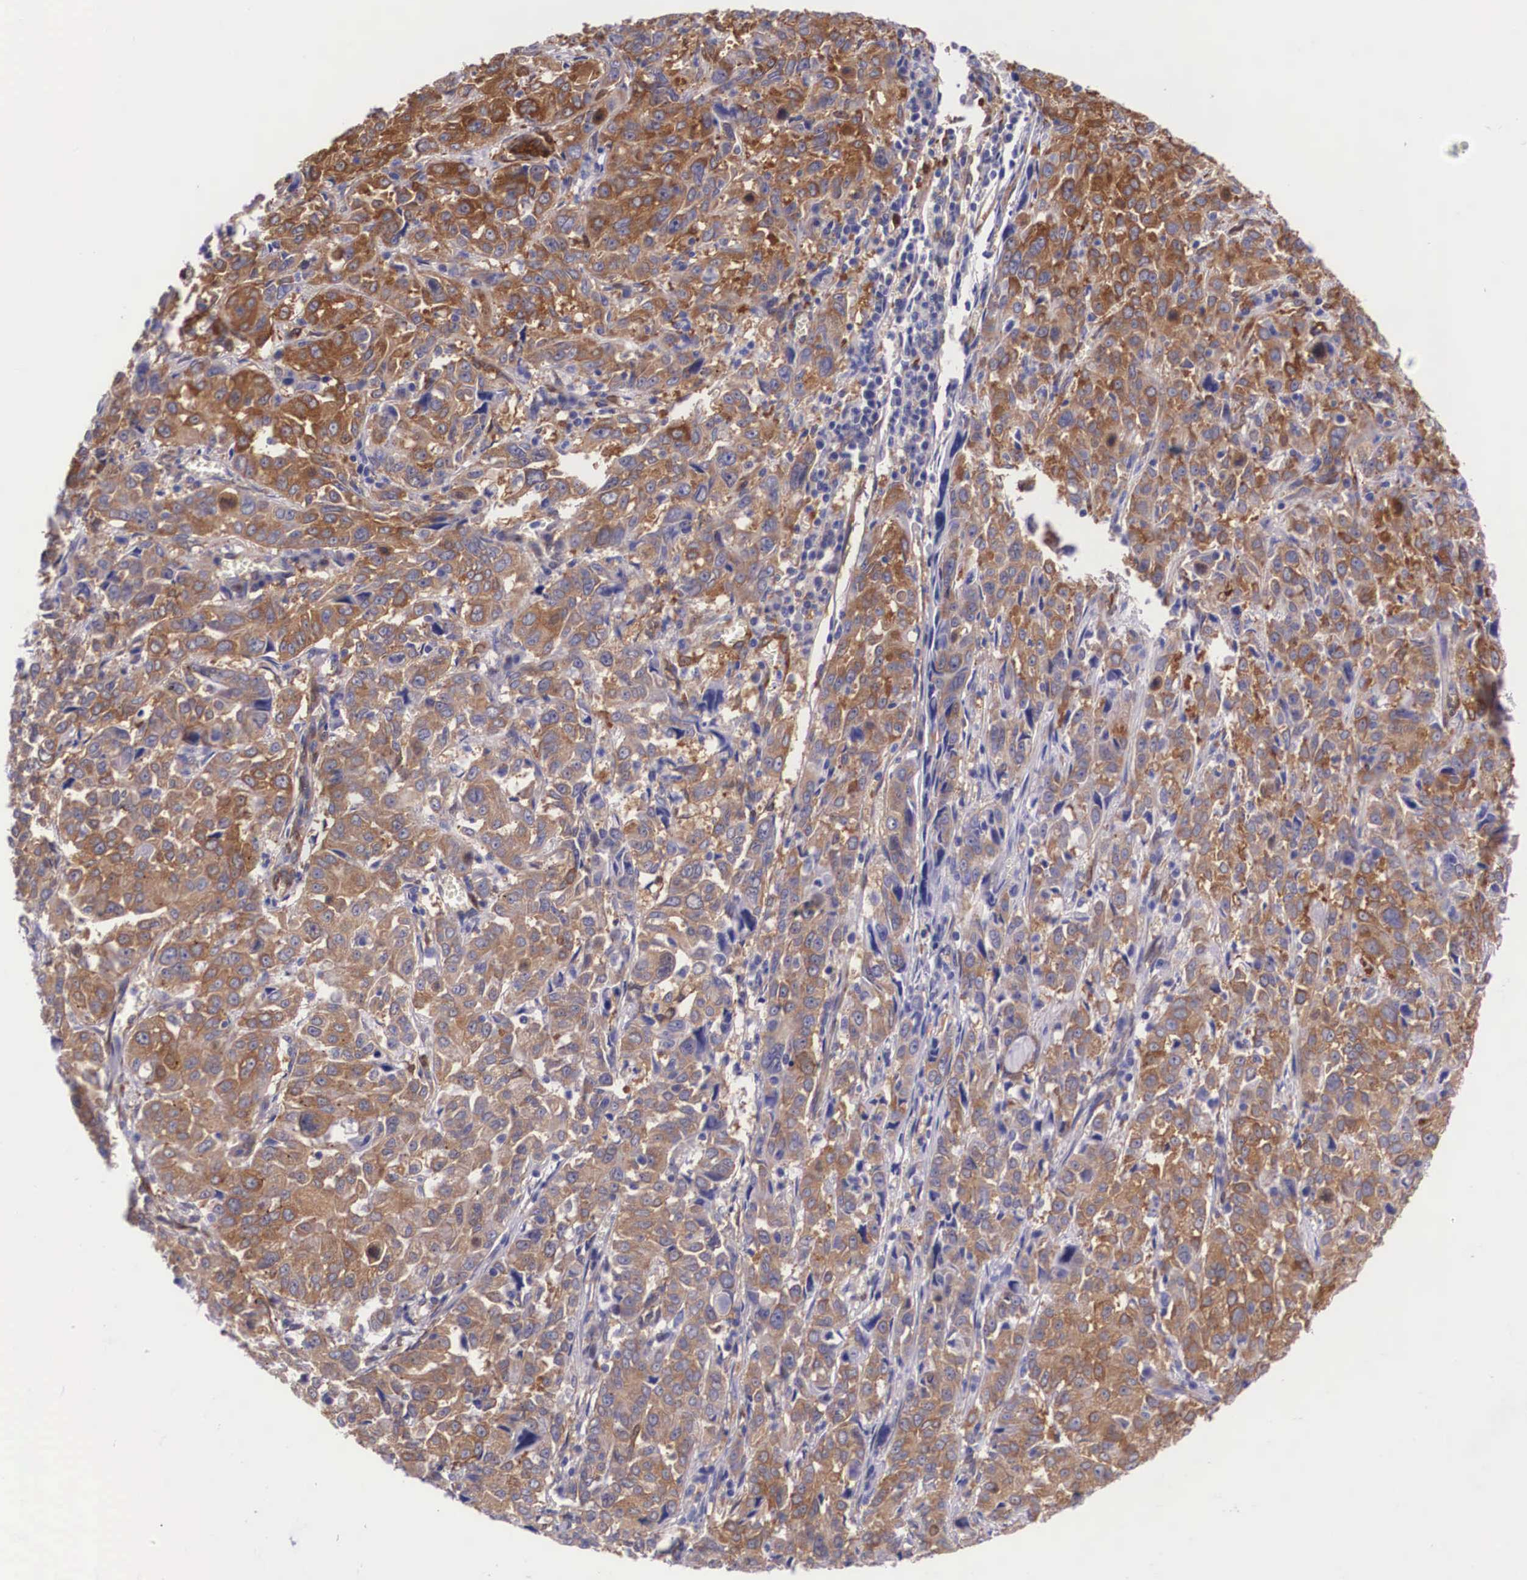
{"staining": {"intensity": "strong", "quantity": ">75%", "location": "cytoplasmic/membranous"}, "tissue": "pancreatic cancer", "cell_type": "Tumor cells", "image_type": "cancer", "snomed": [{"axis": "morphology", "description": "Adenocarcinoma, NOS"}, {"axis": "topography", "description": "Pancreas"}], "caption": "Protein expression by immunohistochemistry (IHC) shows strong cytoplasmic/membranous positivity in approximately >75% of tumor cells in adenocarcinoma (pancreatic).", "gene": "BCAR1", "patient": {"sex": "female", "age": 52}}